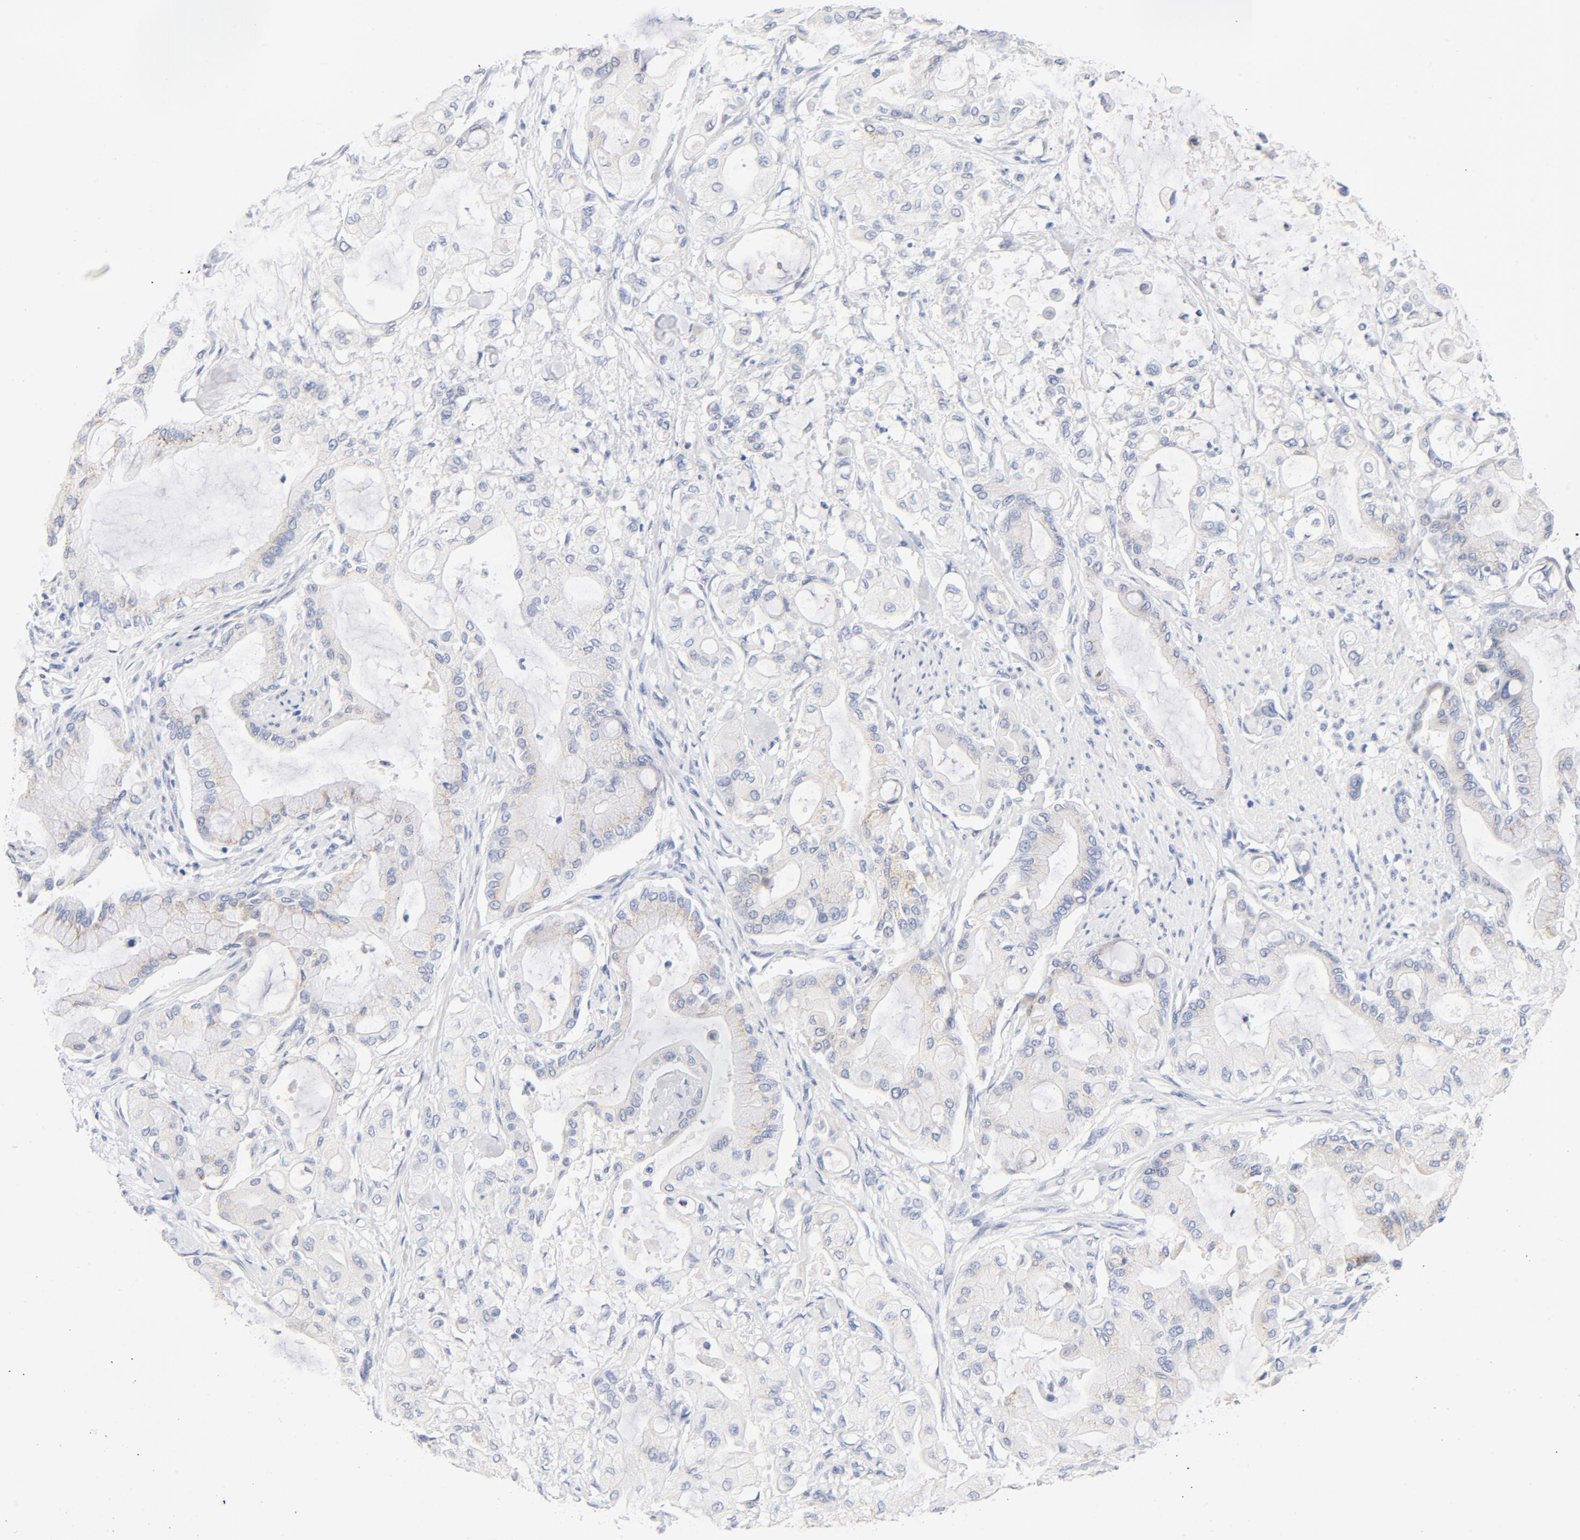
{"staining": {"intensity": "weak", "quantity": "<25%", "location": "cytoplasmic/membranous"}, "tissue": "pancreatic cancer", "cell_type": "Tumor cells", "image_type": "cancer", "snomed": [{"axis": "morphology", "description": "Adenocarcinoma, NOS"}, {"axis": "morphology", "description": "Adenocarcinoma, metastatic, NOS"}, {"axis": "topography", "description": "Lymph node"}, {"axis": "topography", "description": "Pancreas"}, {"axis": "topography", "description": "Duodenum"}], "caption": "Tumor cells show no significant protein expression in pancreatic metastatic adenocarcinoma.", "gene": "HOMER1", "patient": {"sex": "female", "age": 64}}